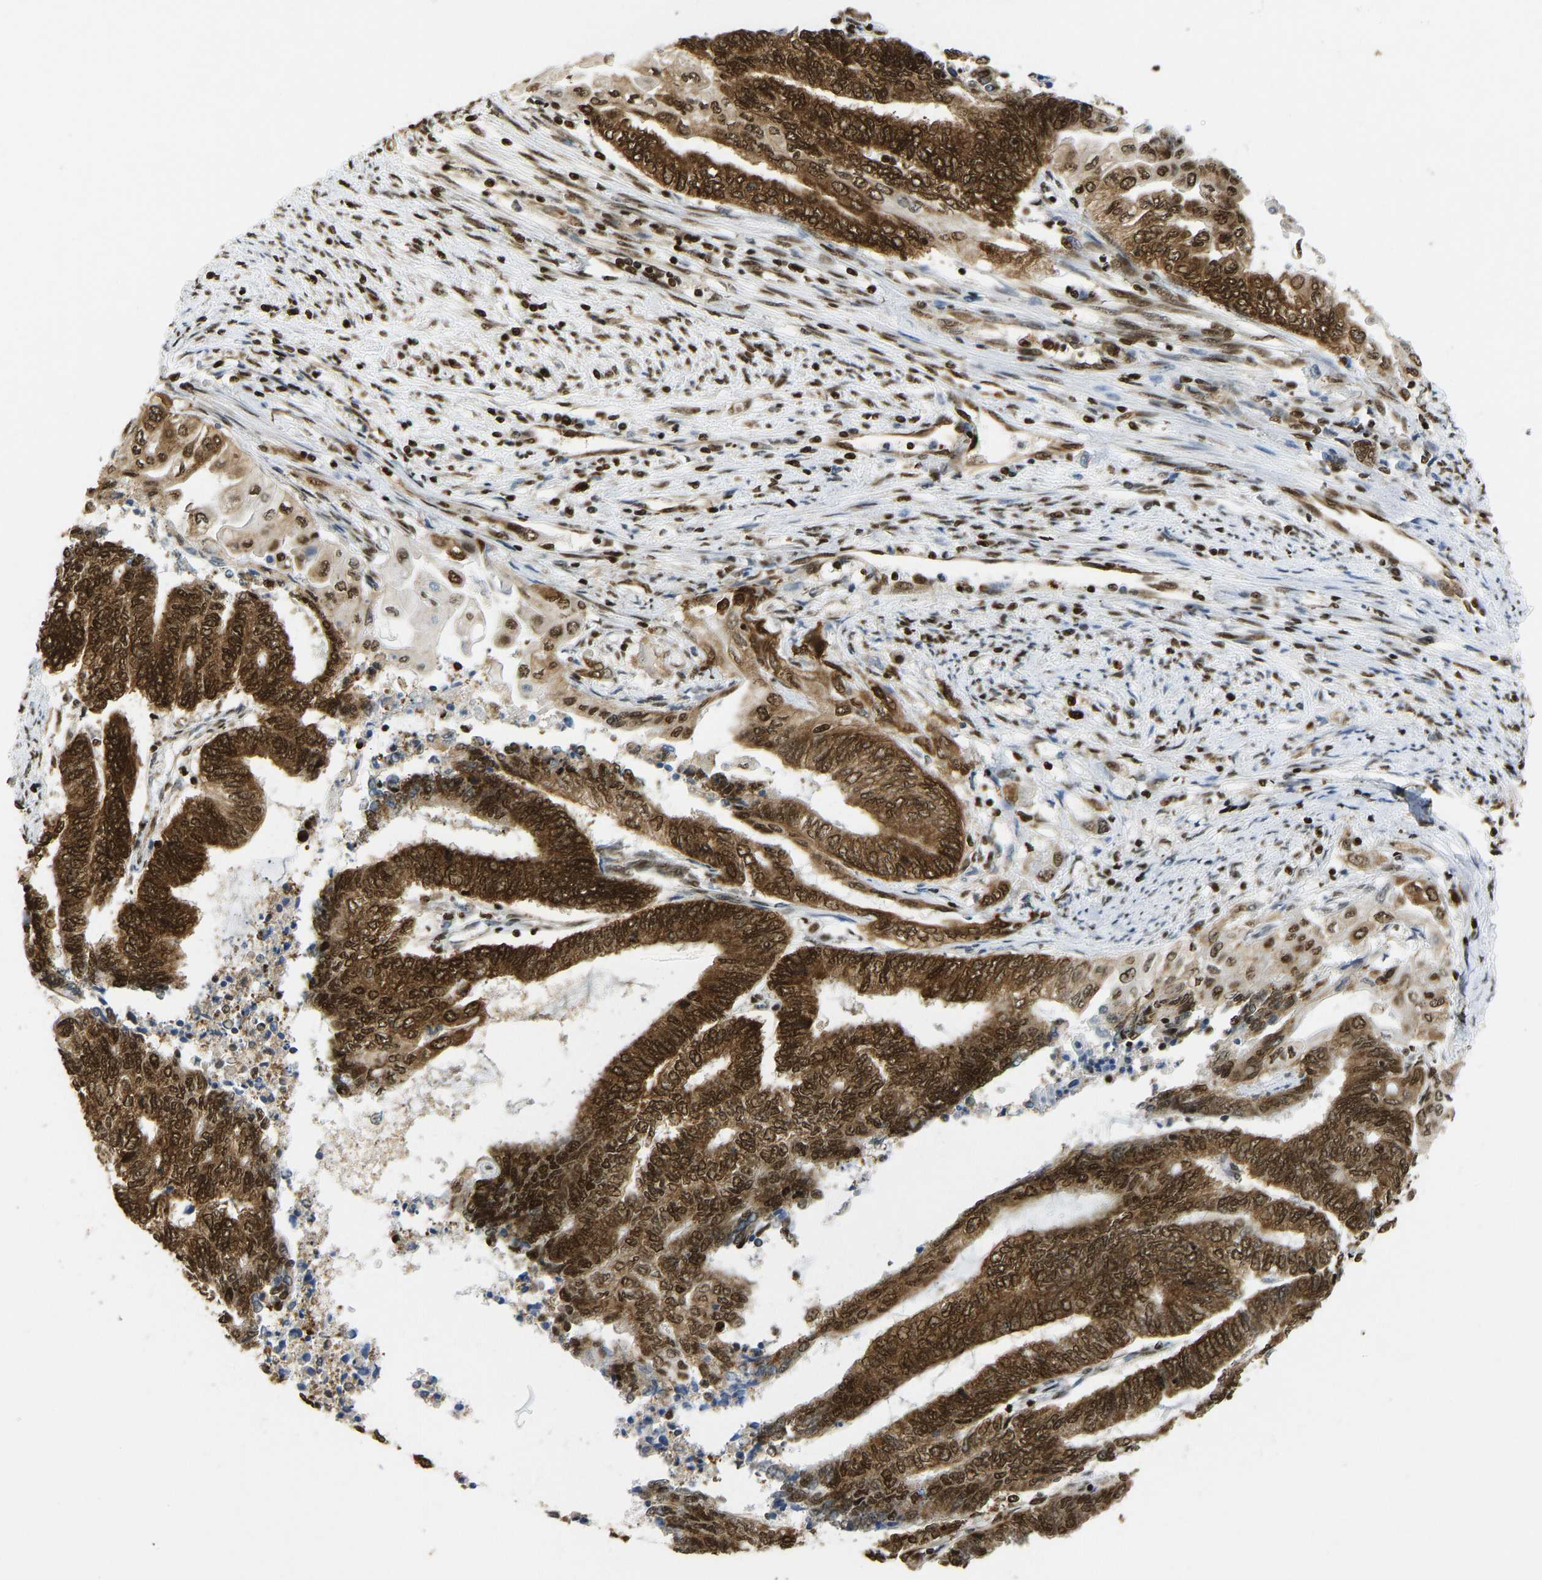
{"staining": {"intensity": "strong", "quantity": ">75%", "location": "cytoplasmic/membranous,nuclear"}, "tissue": "endometrial cancer", "cell_type": "Tumor cells", "image_type": "cancer", "snomed": [{"axis": "morphology", "description": "Adenocarcinoma, NOS"}, {"axis": "topography", "description": "Uterus"}, {"axis": "topography", "description": "Endometrium"}], "caption": "High-magnification brightfield microscopy of endometrial cancer (adenocarcinoma) stained with DAB (3,3'-diaminobenzidine) (brown) and counterstained with hematoxylin (blue). tumor cells exhibit strong cytoplasmic/membranous and nuclear staining is seen in about>75% of cells. (DAB IHC, brown staining for protein, blue staining for nuclei).", "gene": "ZSCAN20", "patient": {"sex": "female", "age": 70}}